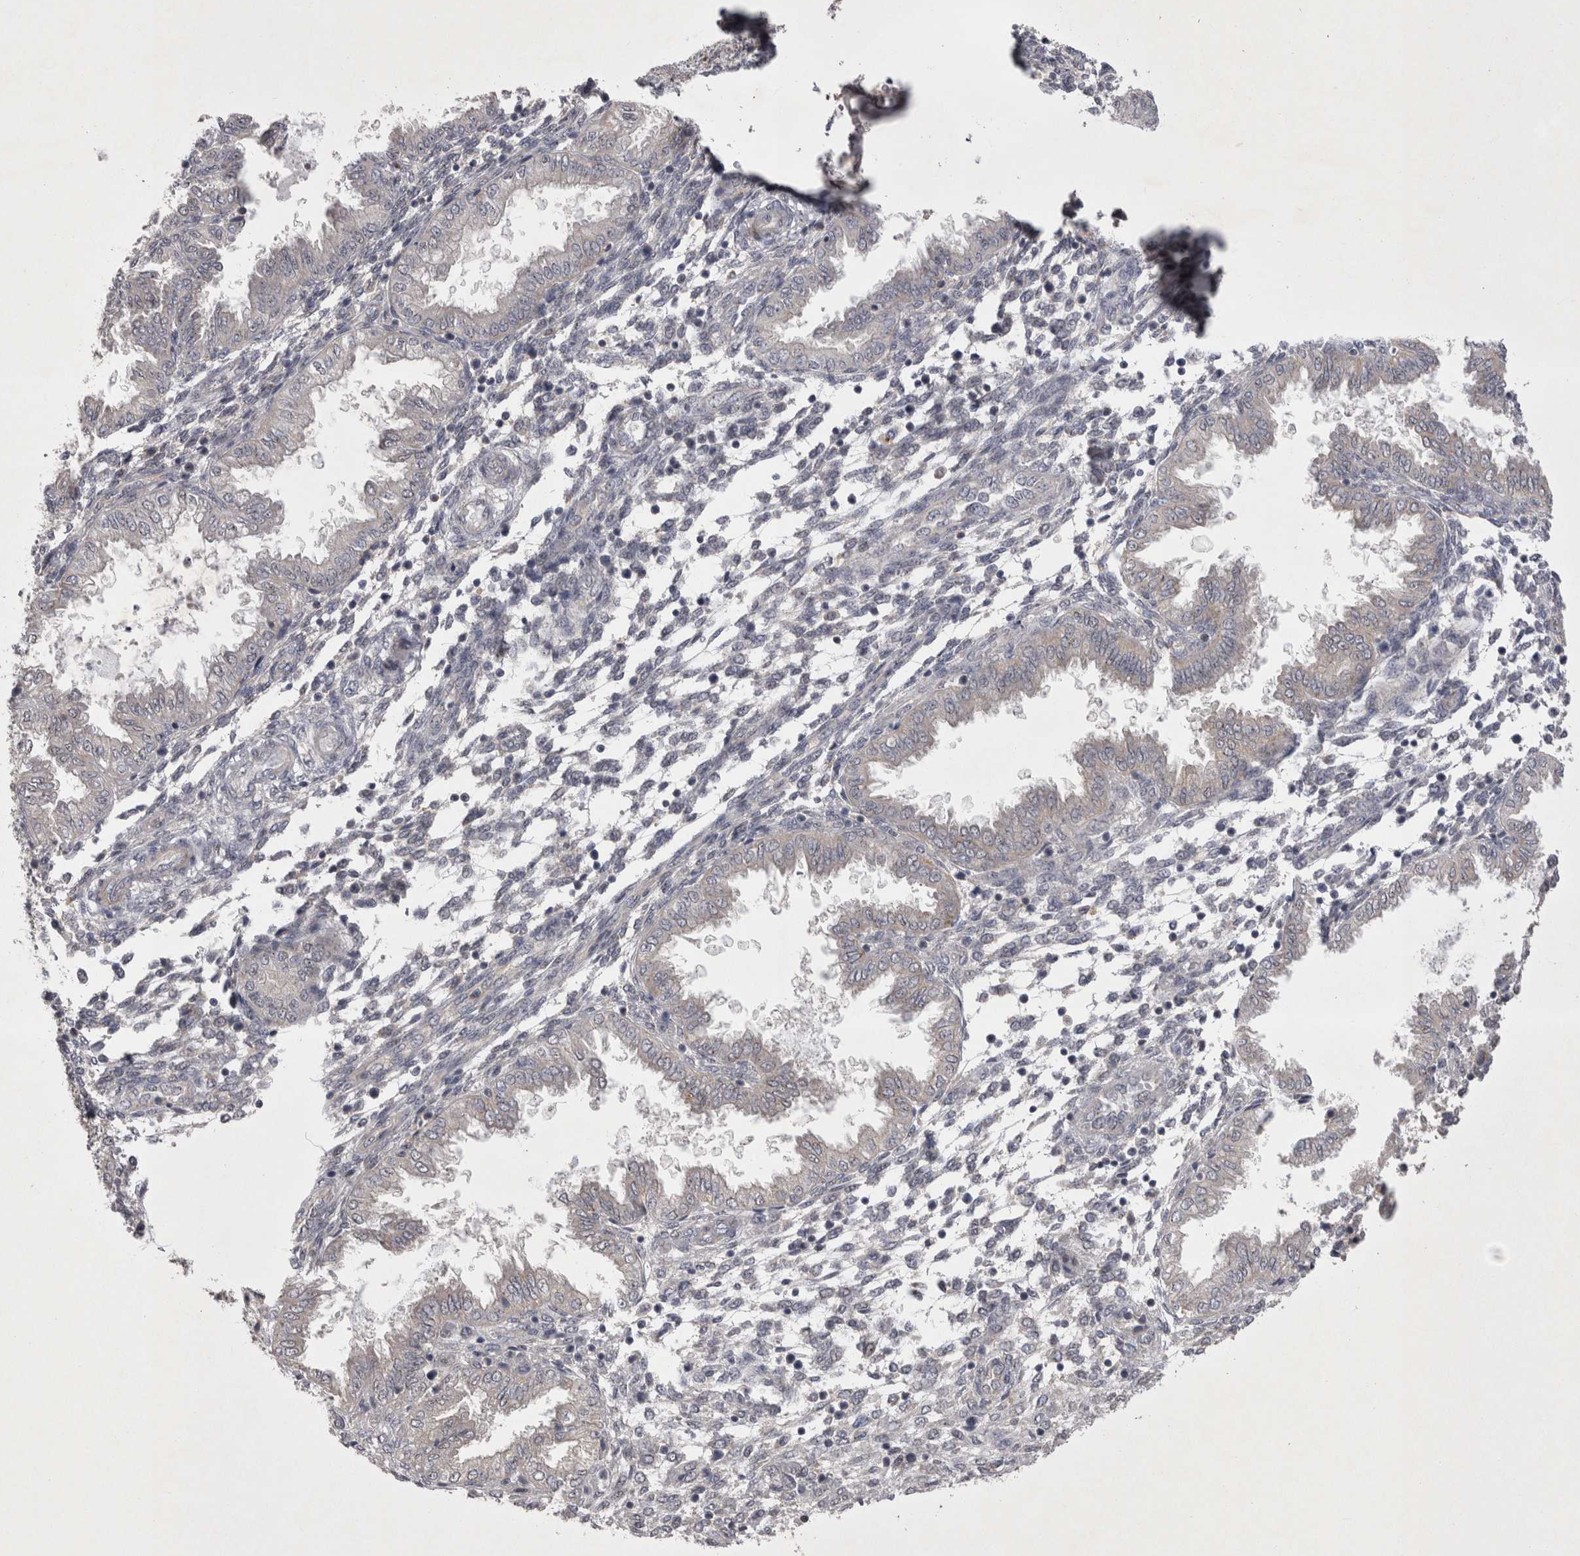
{"staining": {"intensity": "negative", "quantity": "none", "location": "none"}, "tissue": "endometrium", "cell_type": "Cells in endometrial stroma", "image_type": "normal", "snomed": [{"axis": "morphology", "description": "Normal tissue, NOS"}, {"axis": "topography", "description": "Endometrium"}], "caption": "This is a image of IHC staining of unremarkable endometrium, which shows no positivity in cells in endometrial stroma. (DAB (3,3'-diaminobenzidine) IHC visualized using brightfield microscopy, high magnification).", "gene": "CTBS", "patient": {"sex": "female", "age": 33}}